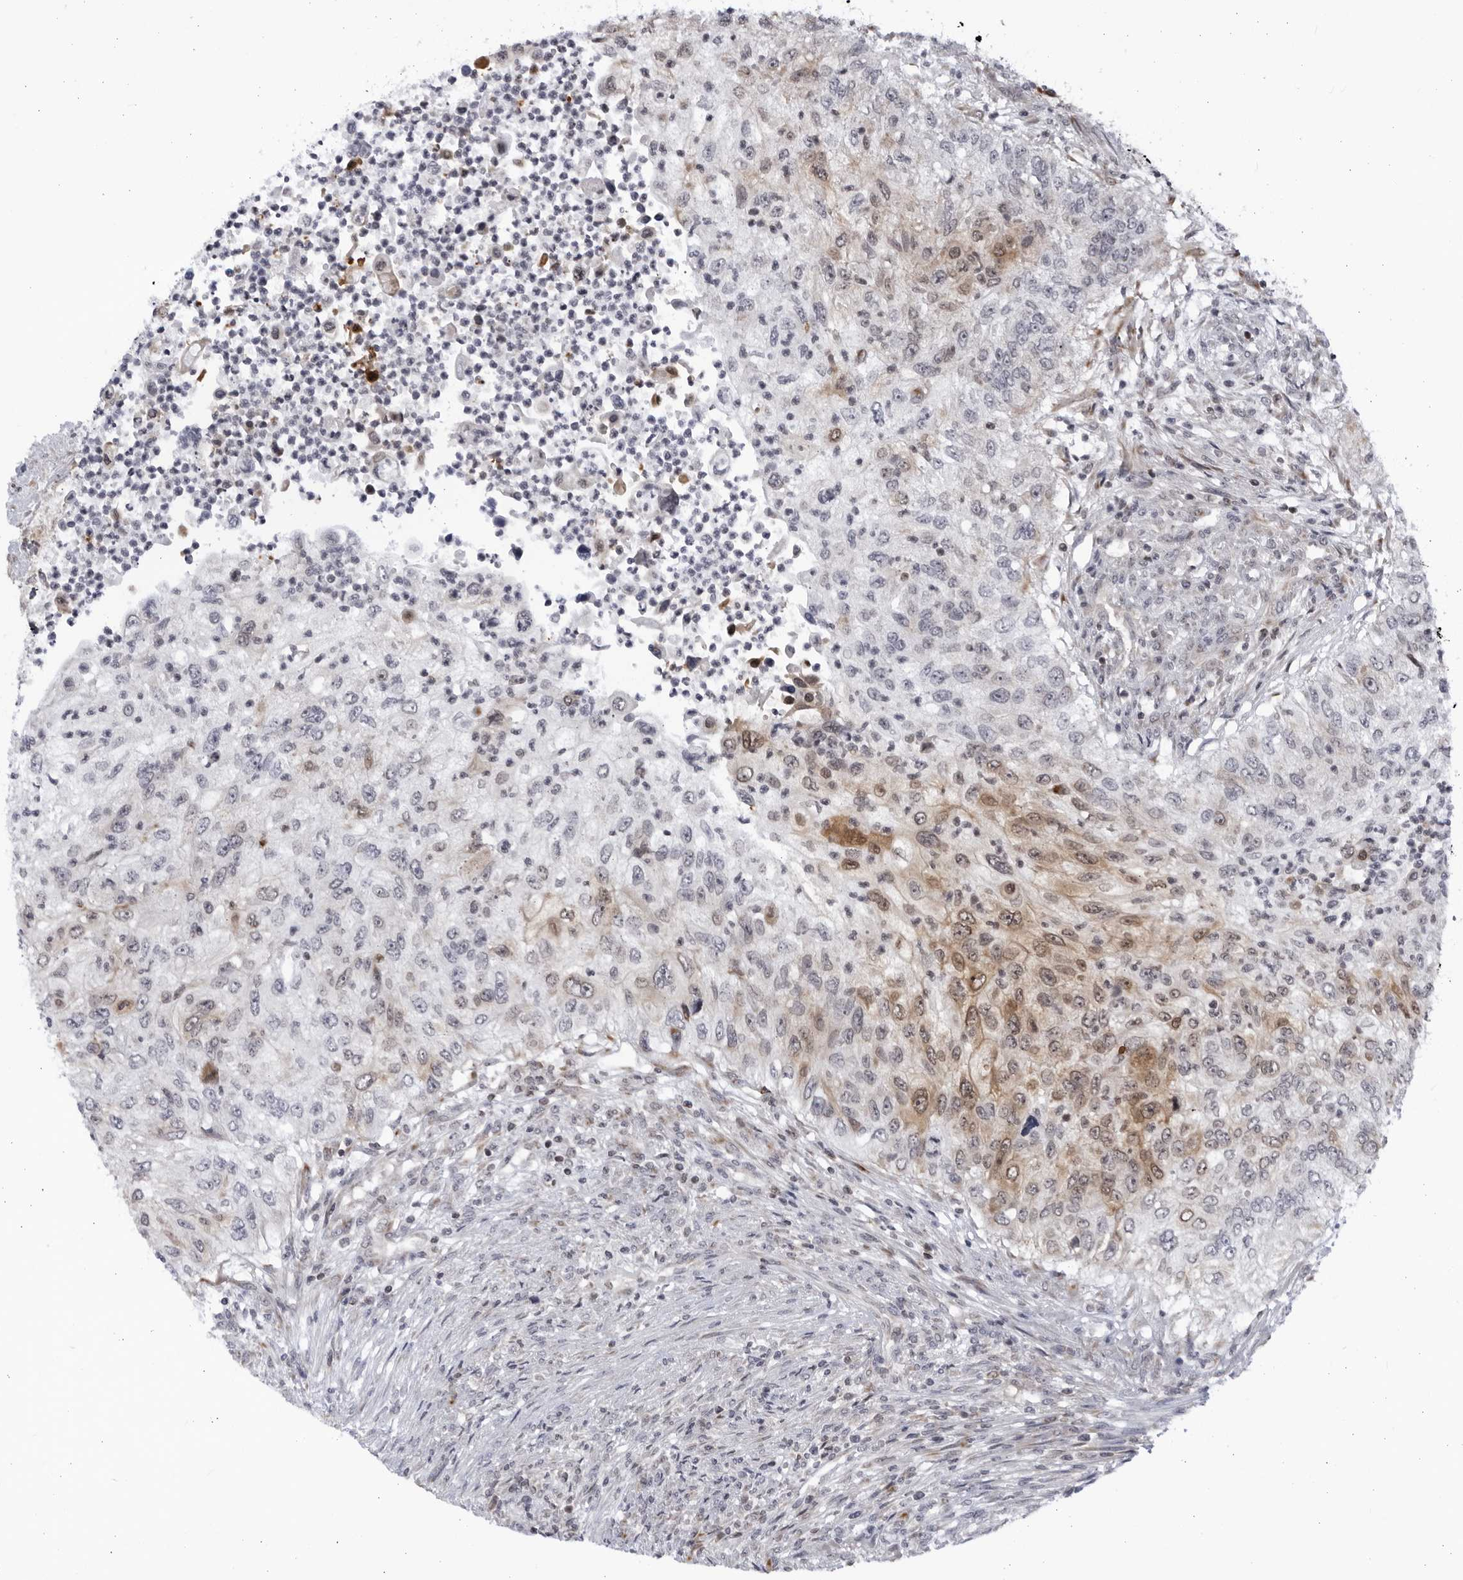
{"staining": {"intensity": "moderate", "quantity": ">75%", "location": "cytoplasmic/membranous"}, "tissue": "urothelial cancer", "cell_type": "Tumor cells", "image_type": "cancer", "snomed": [{"axis": "morphology", "description": "Urothelial carcinoma, High grade"}, {"axis": "topography", "description": "Urinary bladder"}], "caption": "This histopathology image displays urothelial cancer stained with immunohistochemistry to label a protein in brown. The cytoplasmic/membranous of tumor cells show moderate positivity for the protein. Nuclei are counter-stained blue.", "gene": "SLC25A22", "patient": {"sex": "female", "age": 60}}